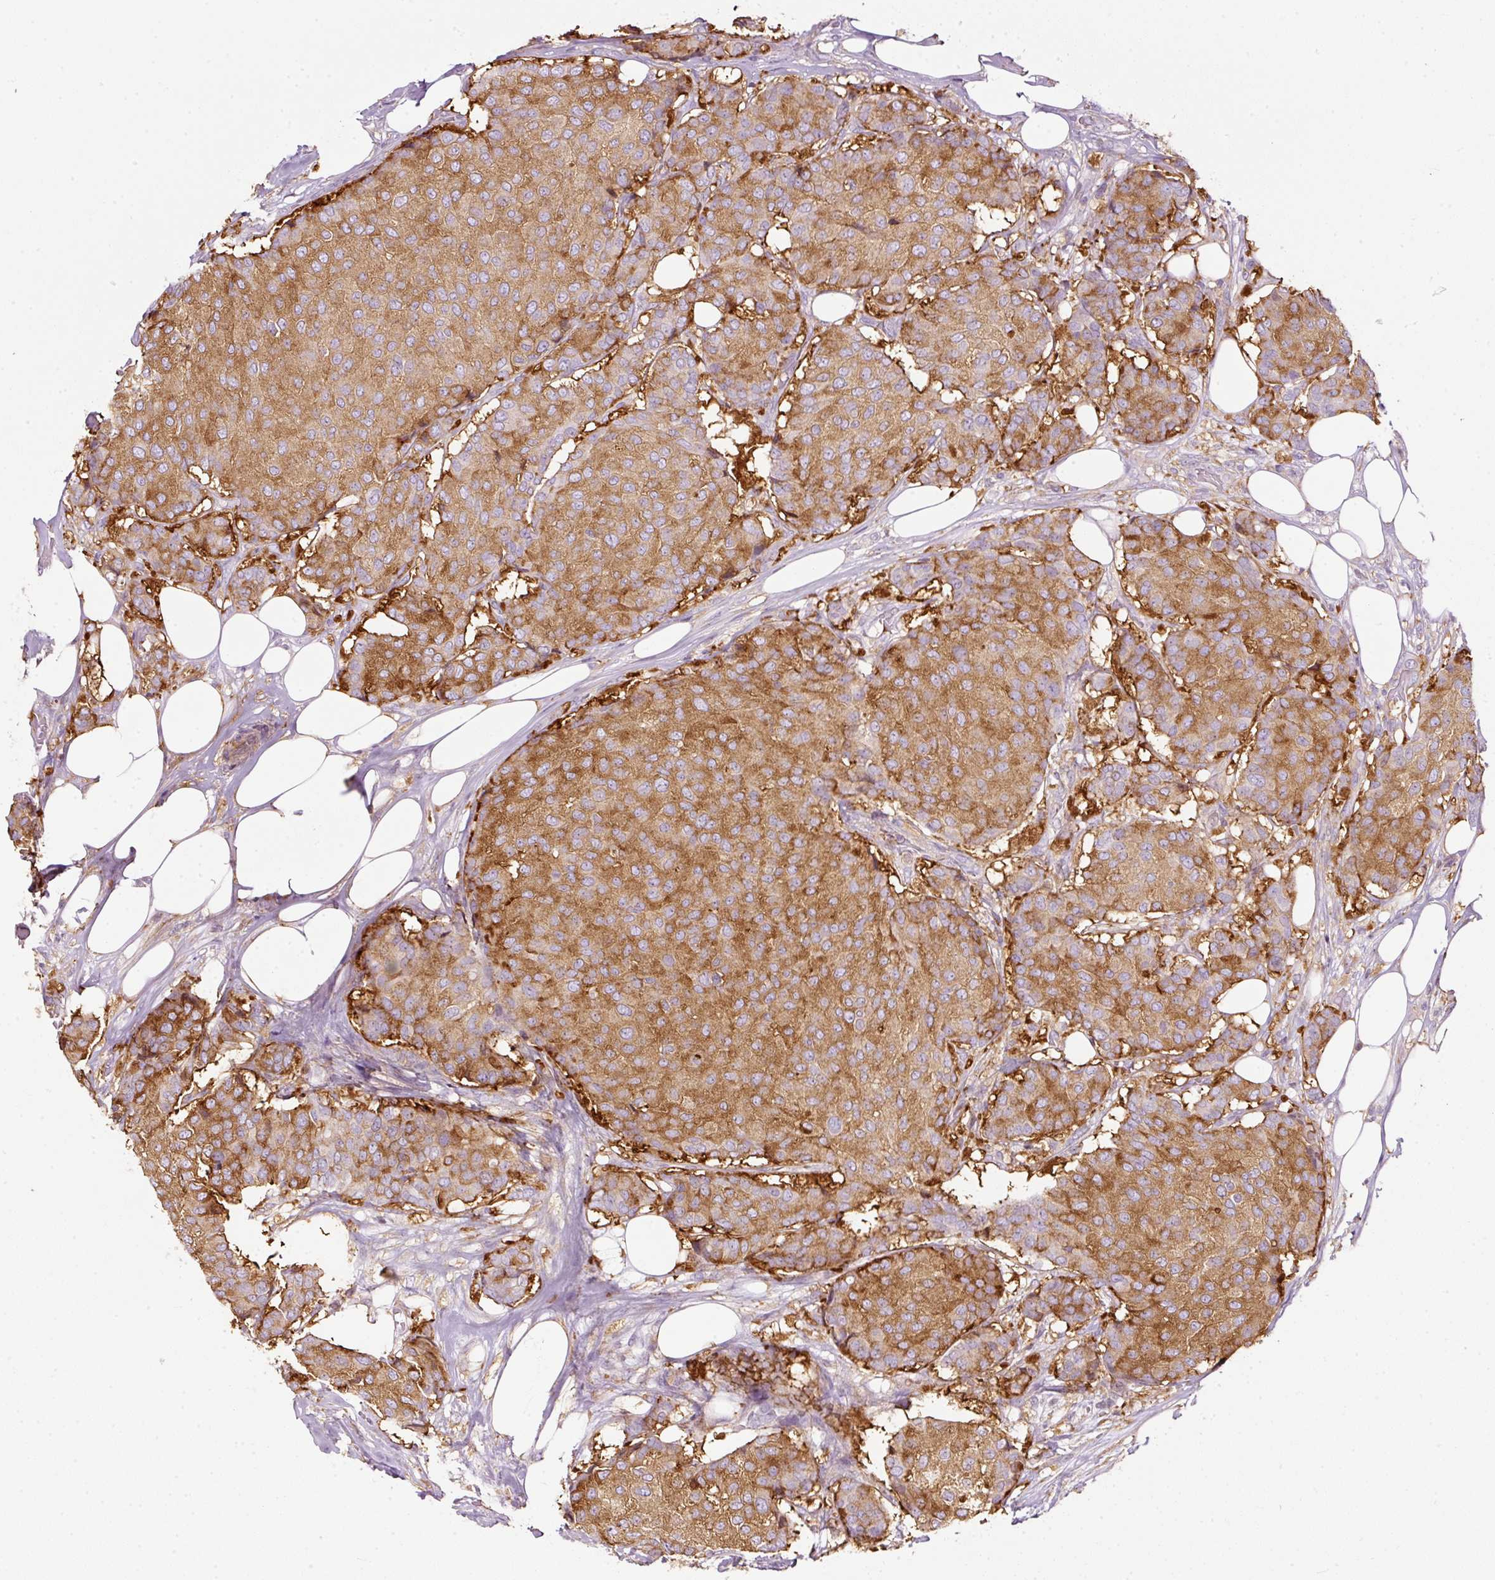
{"staining": {"intensity": "moderate", "quantity": ">75%", "location": "cytoplasmic/membranous"}, "tissue": "breast cancer", "cell_type": "Tumor cells", "image_type": "cancer", "snomed": [{"axis": "morphology", "description": "Duct carcinoma"}, {"axis": "topography", "description": "Breast"}], "caption": "DAB (3,3'-diaminobenzidine) immunohistochemical staining of human breast cancer displays moderate cytoplasmic/membranous protein staining in about >75% of tumor cells. (DAB (3,3'-diaminobenzidine) = brown stain, brightfield microscopy at high magnification).", "gene": "SCNM1", "patient": {"sex": "female", "age": 75}}